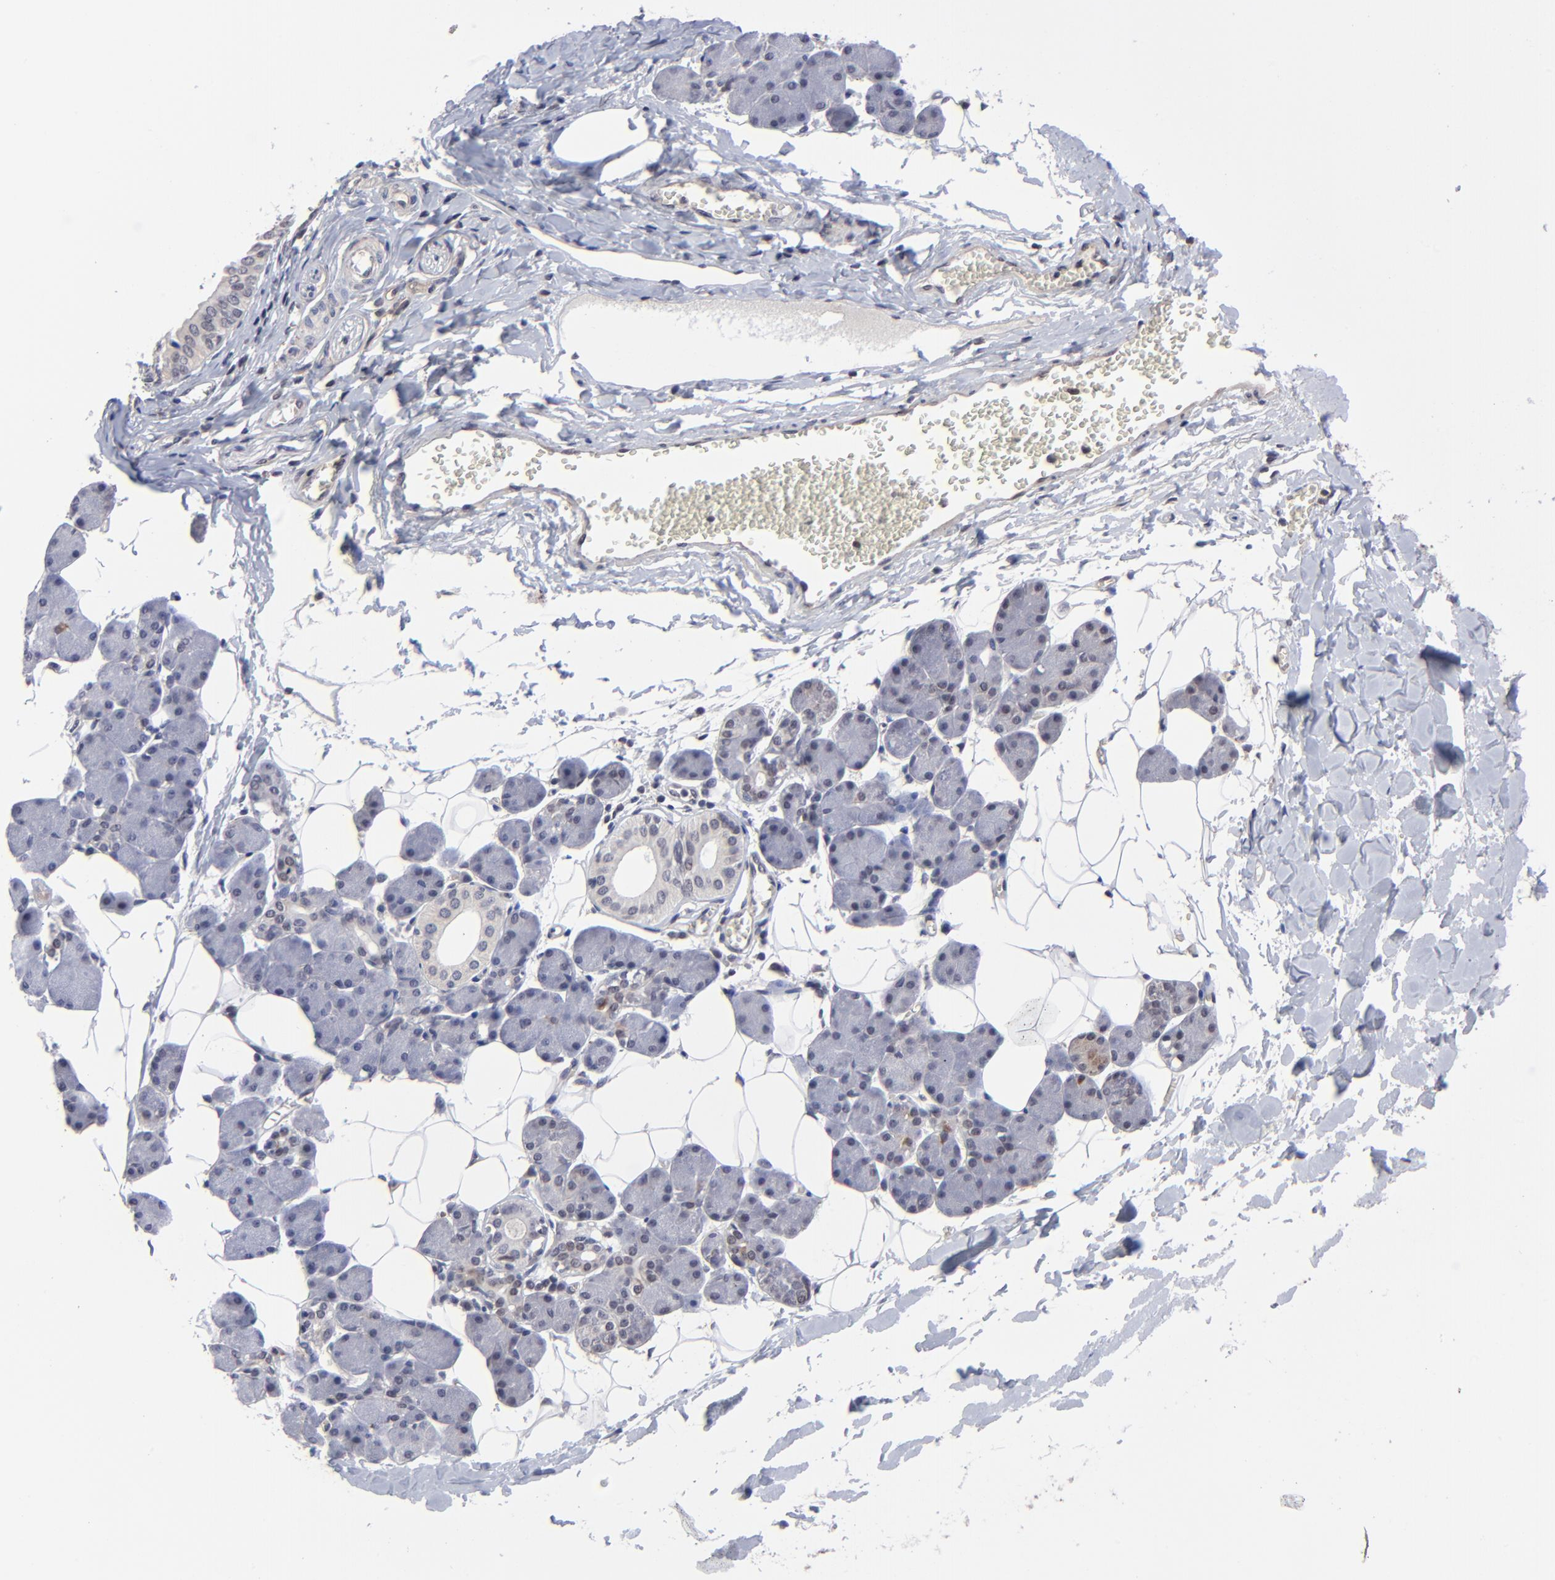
{"staining": {"intensity": "moderate", "quantity": "25%-75%", "location": "cytoplasmic/membranous"}, "tissue": "salivary gland", "cell_type": "Glandular cells", "image_type": "normal", "snomed": [{"axis": "morphology", "description": "Normal tissue, NOS"}, {"axis": "morphology", "description": "Adenoma, NOS"}, {"axis": "topography", "description": "Salivary gland"}], "caption": "Brown immunohistochemical staining in unremarkable human salivary gland shows moderate cytoplasmic/membranous staining in about 25%-75% of glandular cells. (IHC, brightfield microscopy, high magnification).", "gene": "ZNF419", "patient": {"sex": "female", "age": 32}}